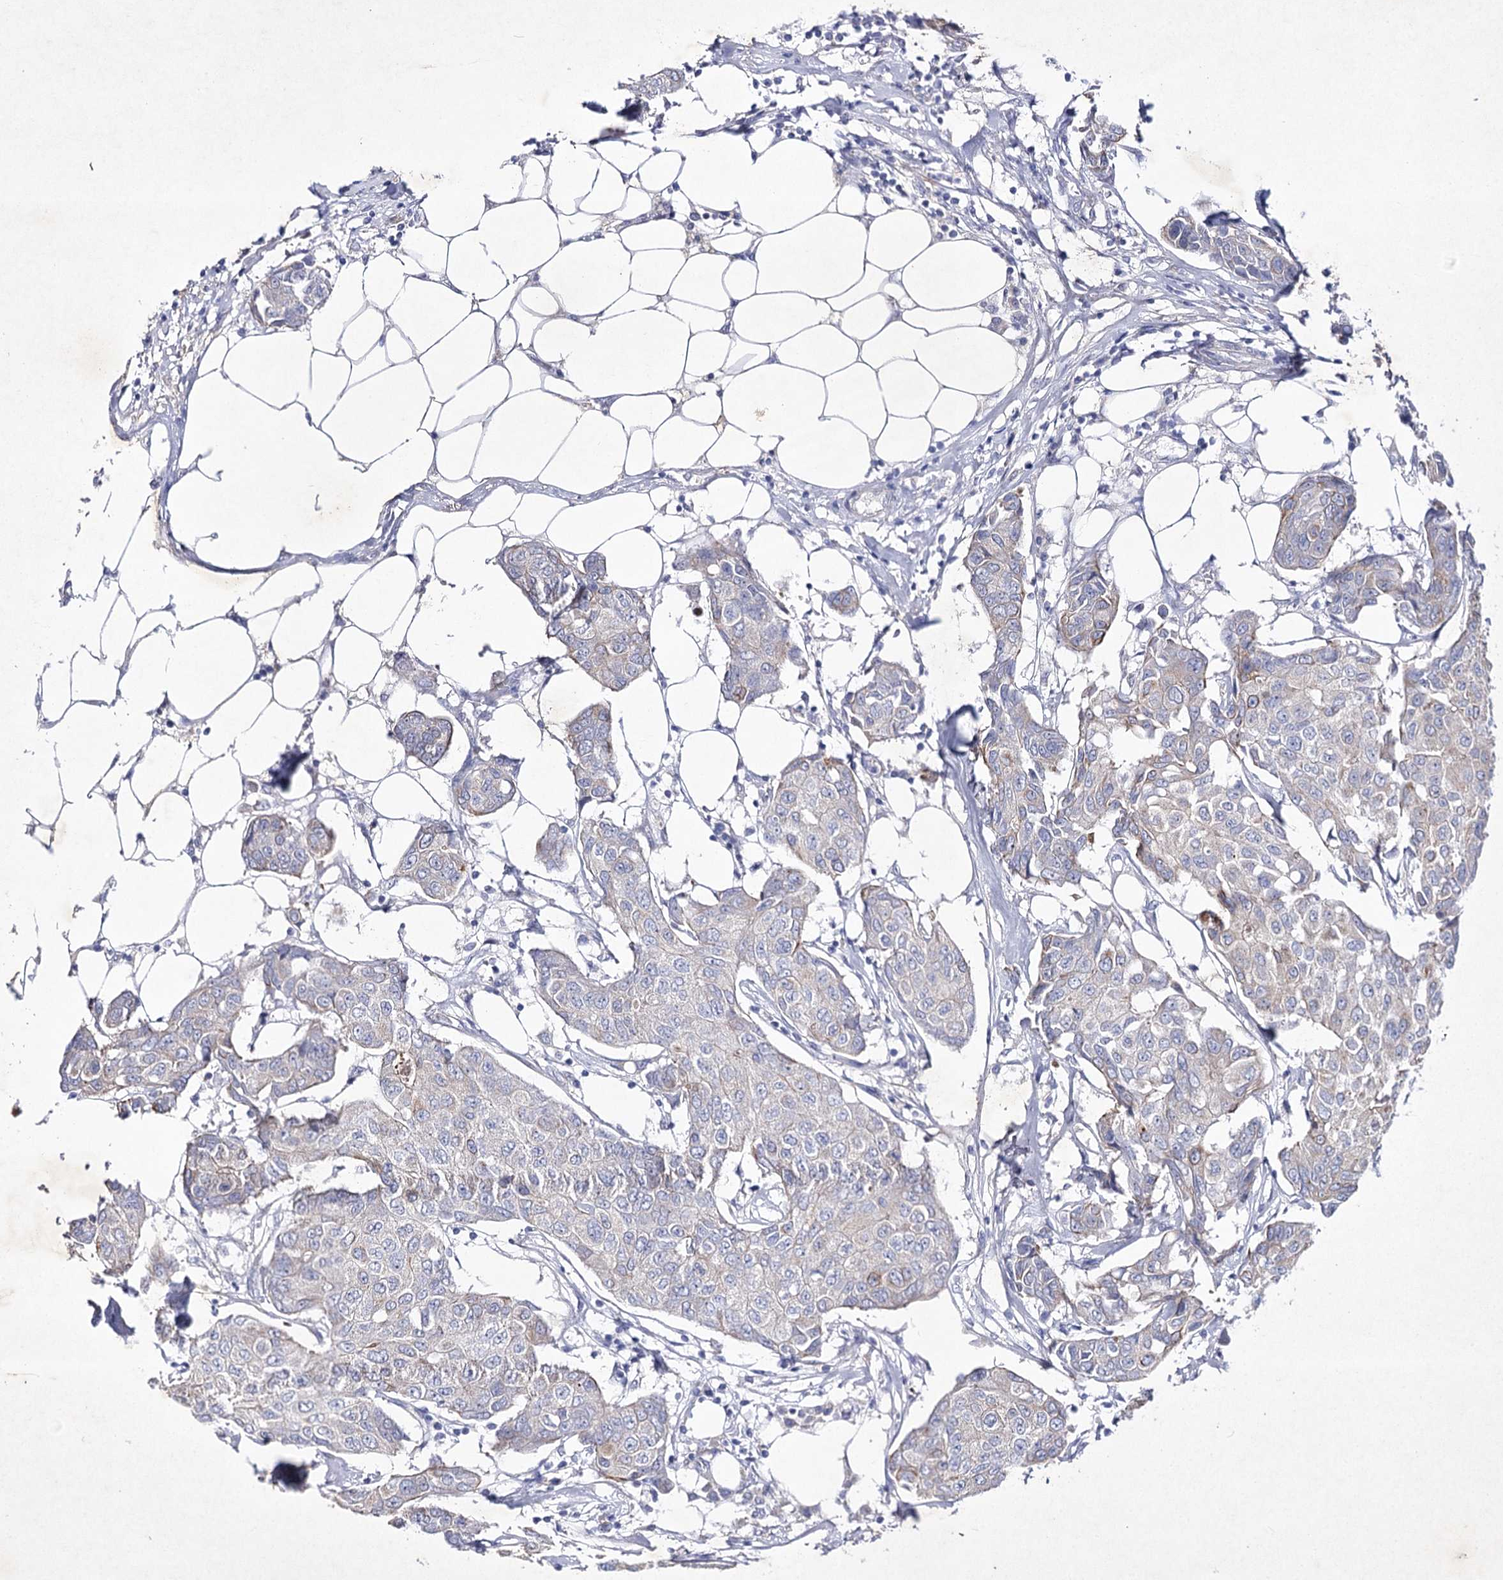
{"staining": {"intensity": "negative", "quantity": "none", "location": "none"}, "tissue": "breast cancer", "cell_type": "Tumor cells", "image_type": "cancer", "snomed": [{"axis": "morphology", "description": "Duct carcinoma"}, {"axis": "topography", "description": "Breast"}], "caption": "A micrograph of breast infiltrating ductal carcinoma stained for a protein reveals no brown staining in tumor cells.", "gene": "COX15", "patient": {"sex": "female", "age": 80}}